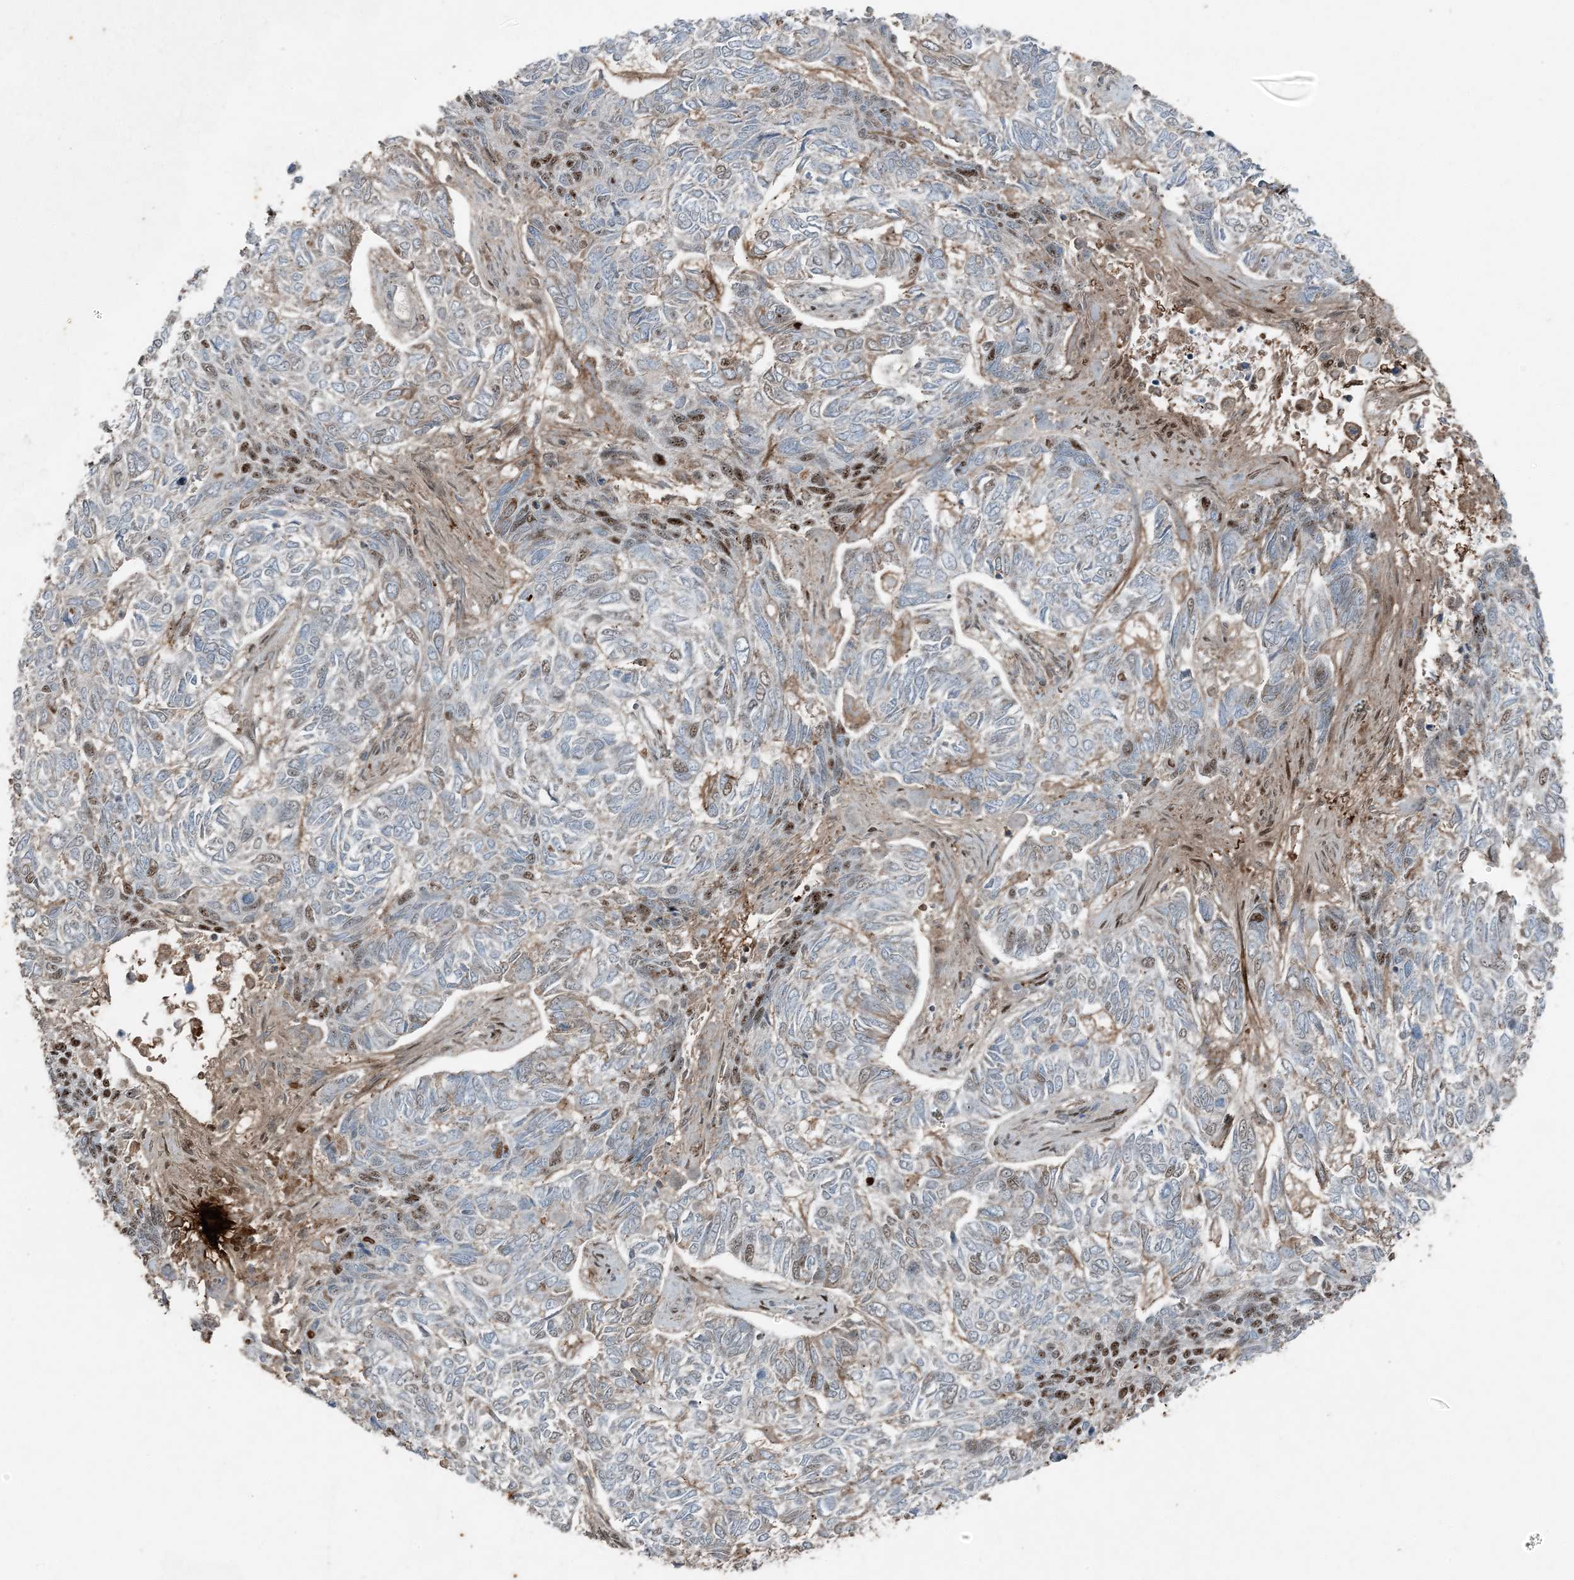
{"staining": {"intensity": "weak", "quantity": "25%-75%", "location": "nuclear"}, "tissue": "skin cancer", "cell_type": "Tumor cells", "image_type": "cancer", "snomed": [{"axis": "morphology", "description": "Basal cell carcinoma"}, {"axis": "topography", "description": "Skin"}], "caption": "The micrograph exhibits staining of skin cancer, revealing weak nuclear protein positivity (brown color) within tumor cells. The staining was performed using DAB (3,3'-diaminobenzidine), with brown indicating positive protein expression. Nuclei are stained blue with hematoxylin.", "gene": "TADA2B", "patient": {"sex": "female", "age": 65}}